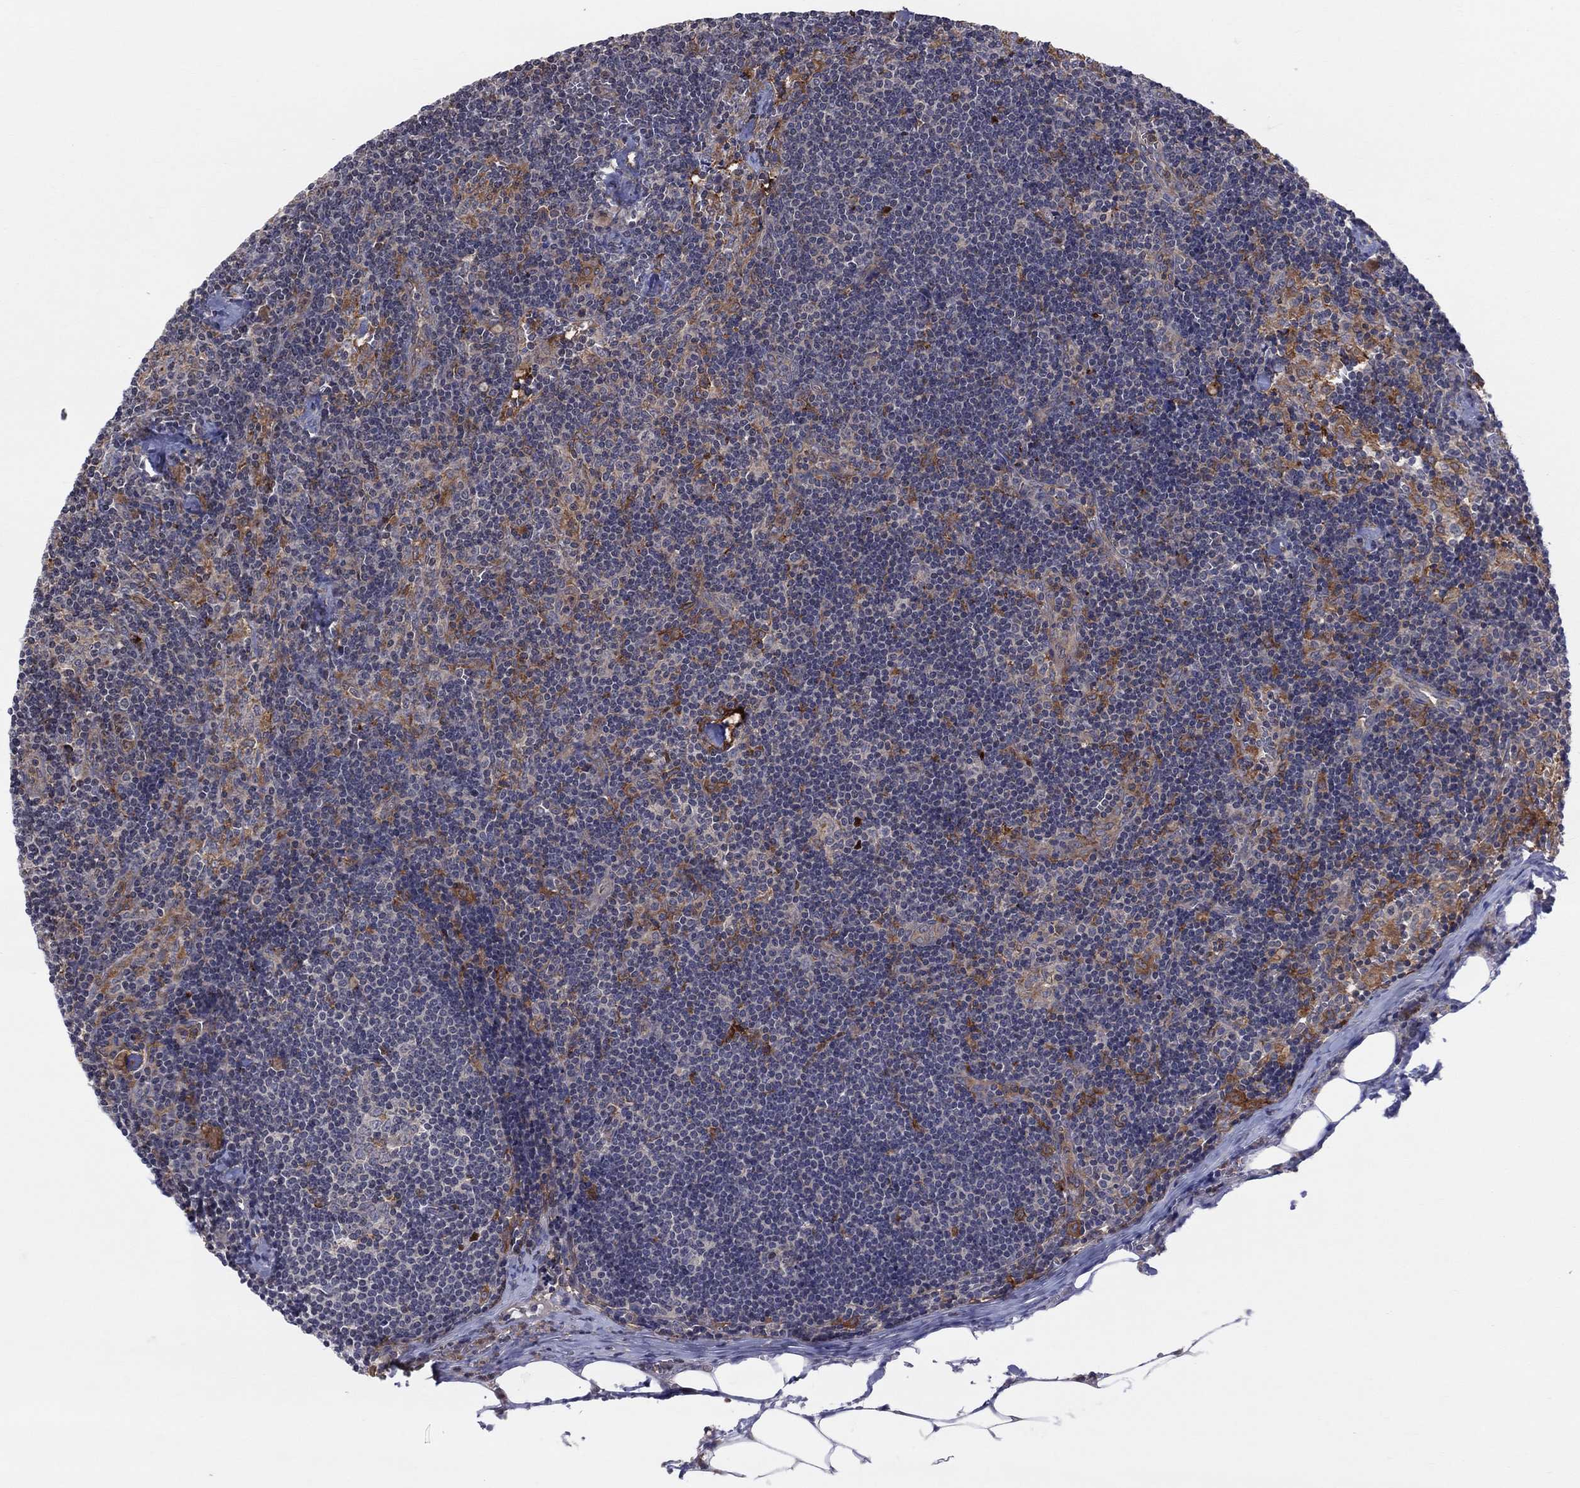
{"staining": {"intensity": "strong", "quantity": "<25%", "location": "nuclear"}, "tissue": "lymph node", "cell_type": "Germinal center cells", "image_type": "normal", "snomed": [{"axis": "morphology", "description": "Normal tissue, NOS"}, {"axis": "topography", "description": "Lymph node"}], "caption": "A high-resolution histopathology image shows IHC staining of unremarkable lymph node, which shows strong nuclear expression in about <25% of germinal center cells.", "gene": "ZNHIT3", "patient": {"sex": "female", "age": 51}}